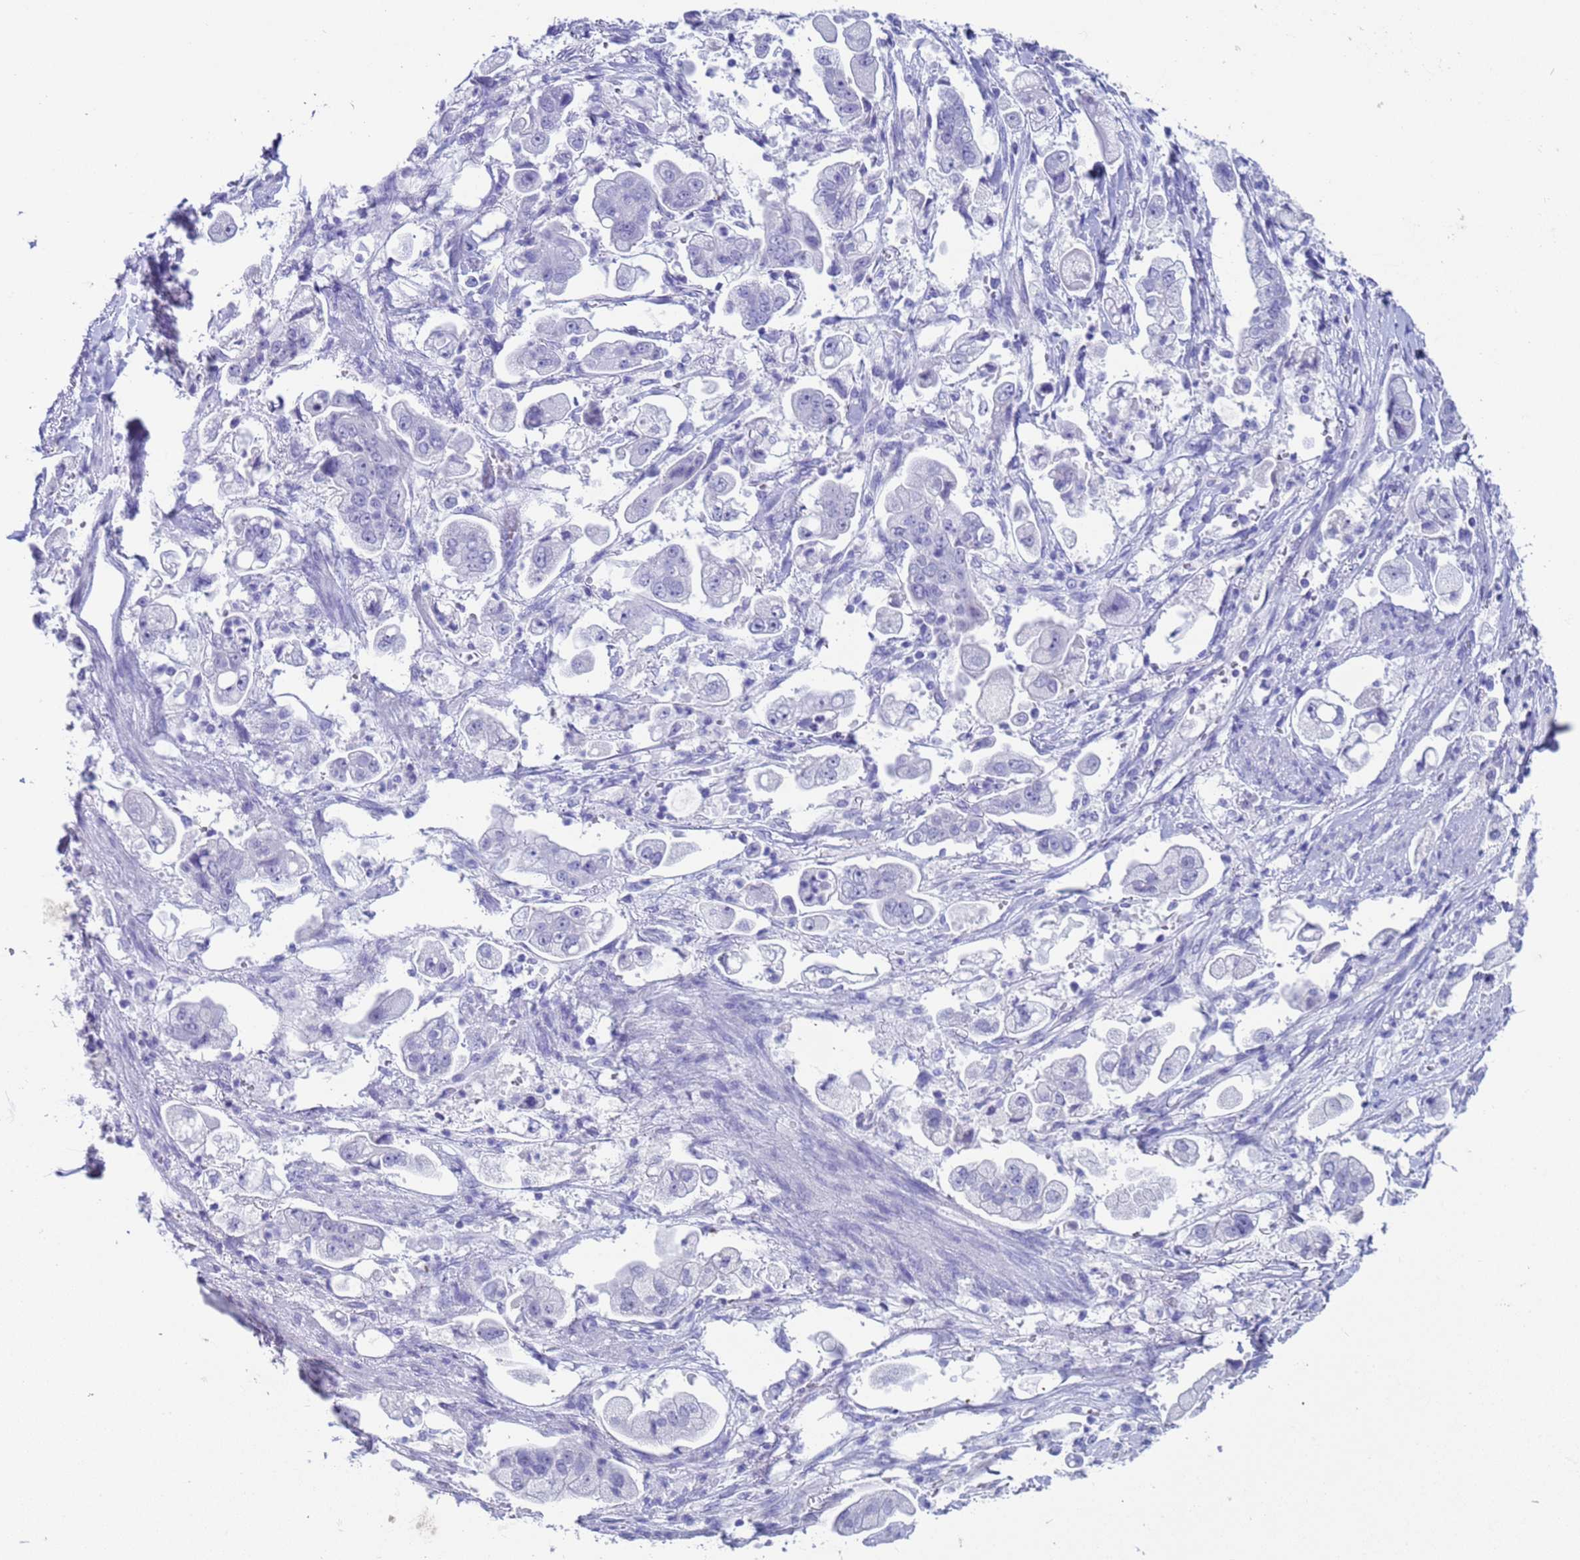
{"staining": {"intensity": "negative", "quantity": "none", "location": "none"}, "tissue": "stomach cancer", "cell_type": "Tumor cells", "image_type": "cancer", "snomed": [{"axis": "morphology", "description": "Adenocarcinoma, NOS"}, {"axis": "topography", "description": "Stomach"}], "caption": "High magnification brightfield microscopy of adenocarcinoma (stomach) stained with DAB (3,3'-diaminobenzidine) (brown) and counterstained with hematoxylin (blue): tumor cells show no significant expression.", "gene": "CKM", "patient": {"sex": "male", "age": 62}}